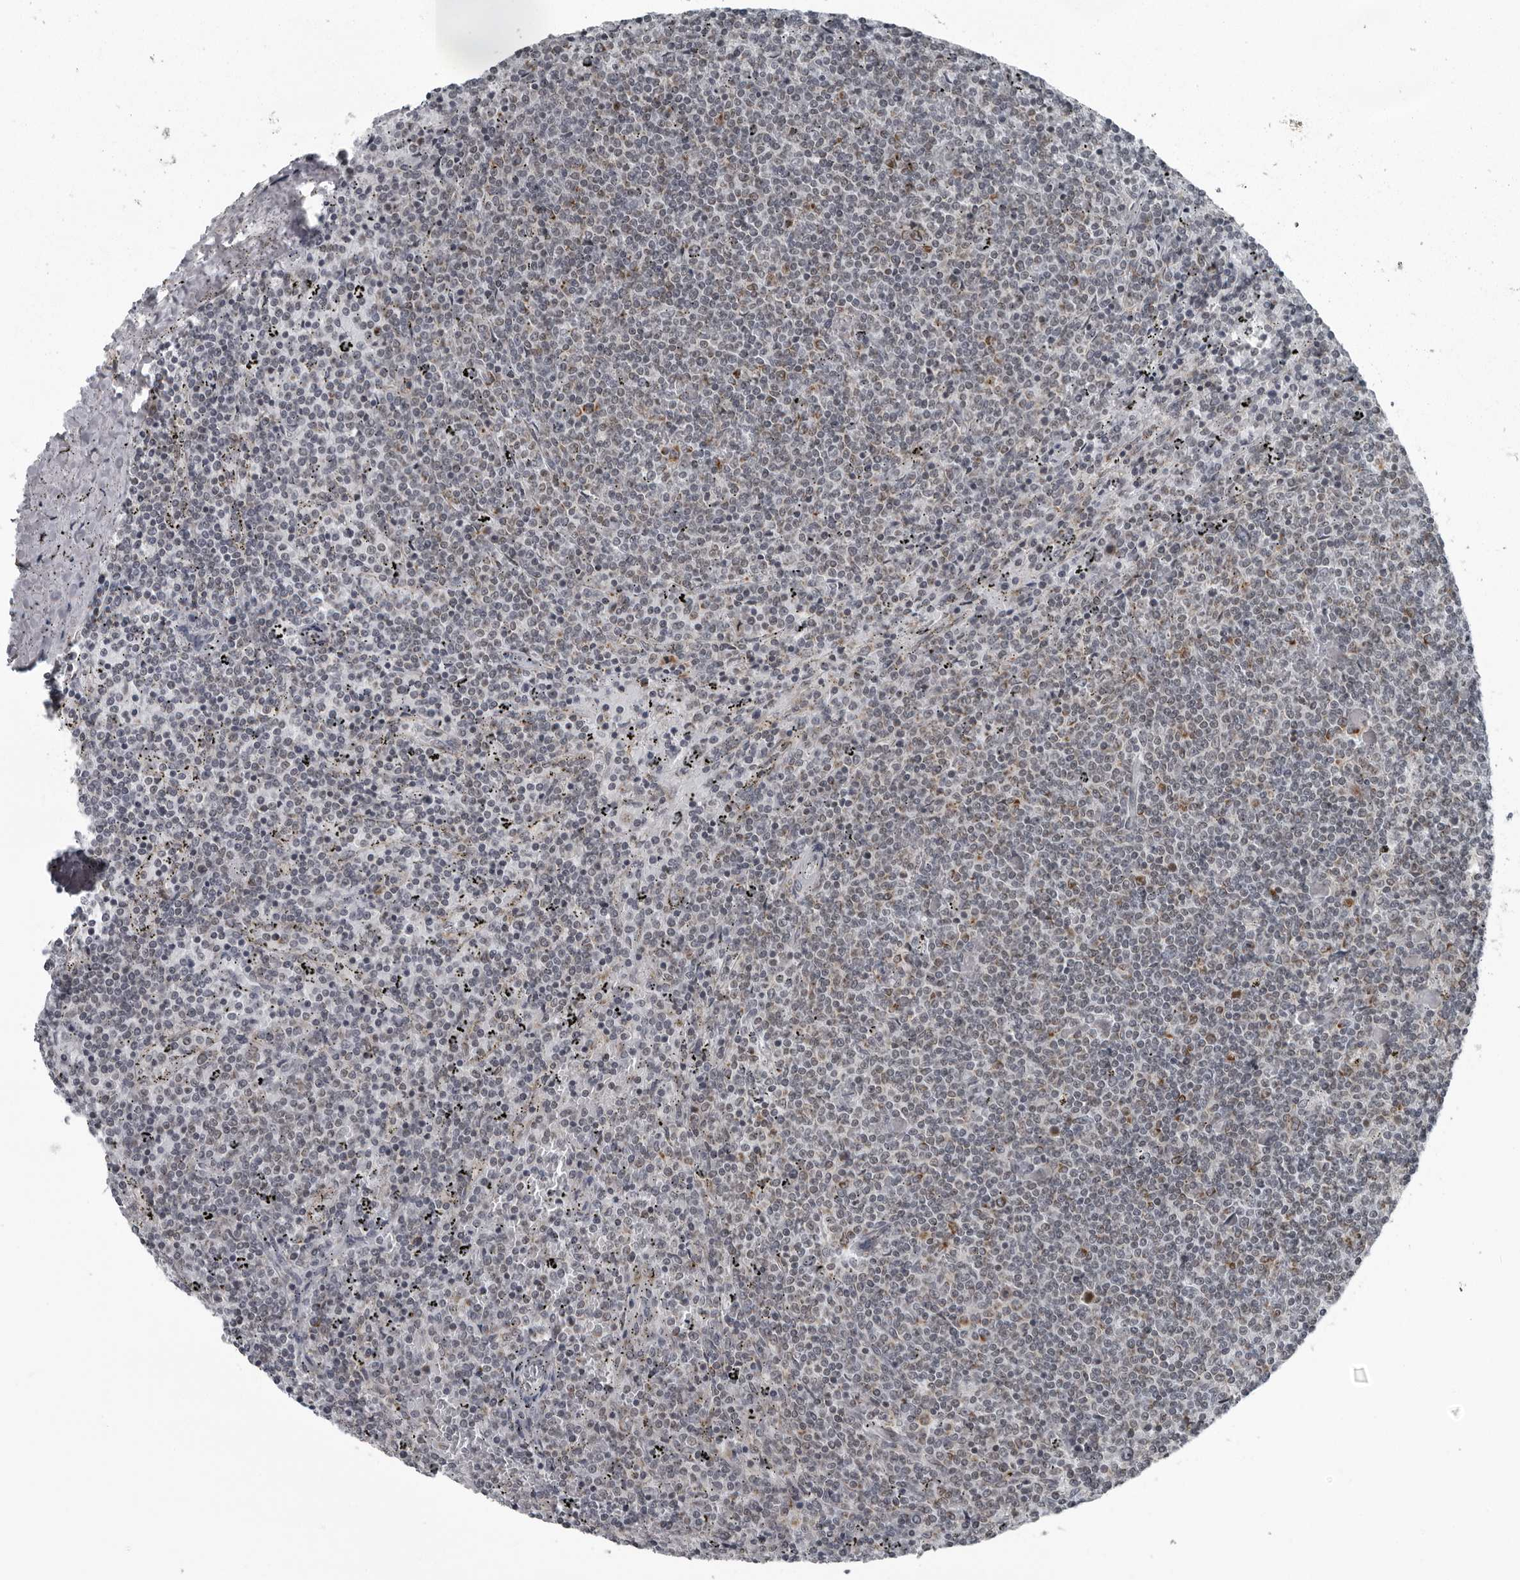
{"staining": {"intensity": "negative", "quantity": "none", "location": "none"}, "tissue": "lymphoma", "cell_type": "Tumor cells", "image_type": "cancer", "snomed": [{"axis": "morphology", "description": "Malignant lymphoma, non-Hodgkin's type, Low grade"}, {"axis": "topography", "description": "Spleen"}], "caption": "Immunohistochemistry (IHC) photomicrograph of neoplastic tissue: malignant lymphoma, non-Hodgkin's type (low-grade) stained with DAB demonstrates no significant protein expression in tumor cells.", "gene": "RTCA", "patient": {"sex": "female", "age": 50}}